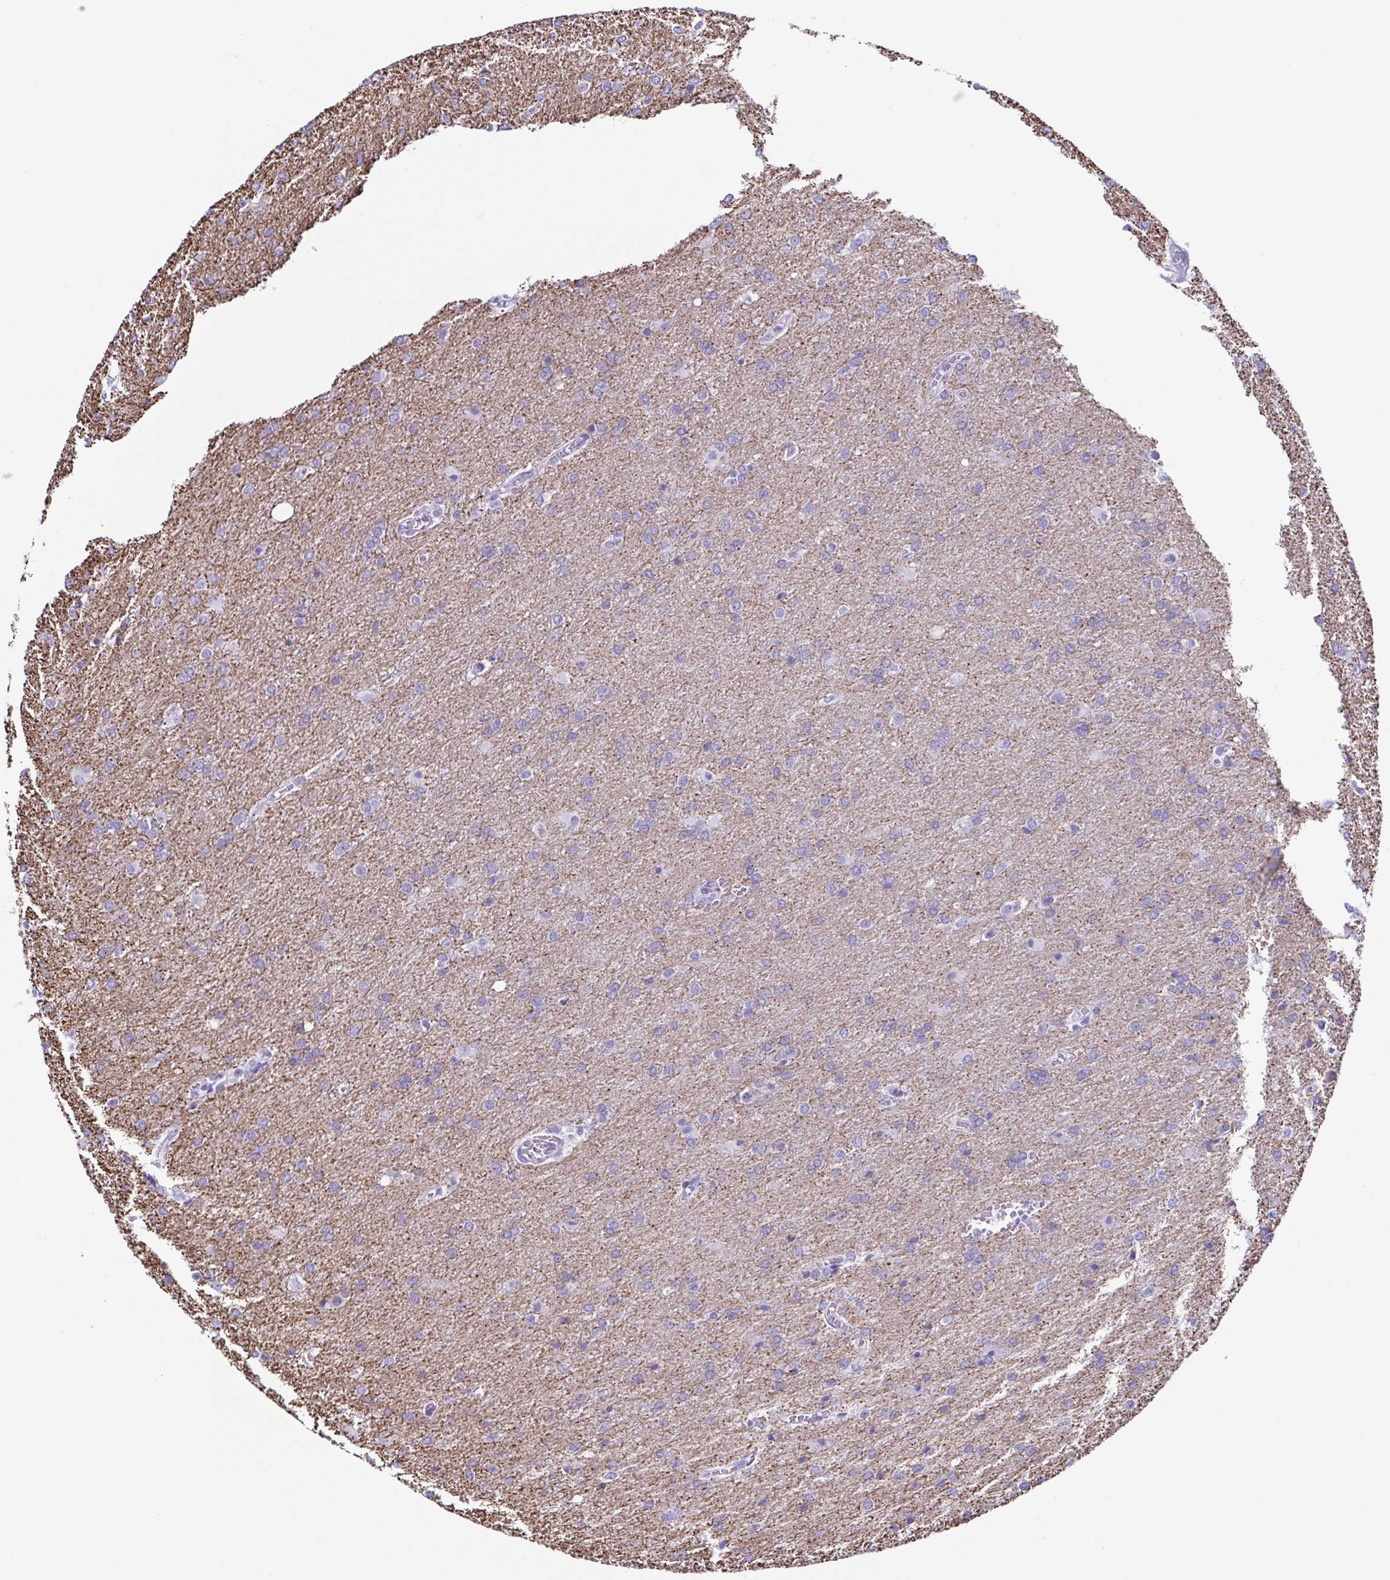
{"staining": {"intensity": "negative", "quantity": "none", "location": "none"}, "tissue": "glioma", "cell_type": "Tumor cells", "image_type": "cancer", "snomed": [{"axis": "morphology", "description": "Glioma, malignant, High grade"}, {"axis": "topography", "description": "Brain"}], "caption": "This is an immunohistochemistry micrograph of human malignant glioma (high-grade). There is no positivity in tumor cells.", "gene": "TCEAL3", "patient": {"sex": "male", "age": 68}}